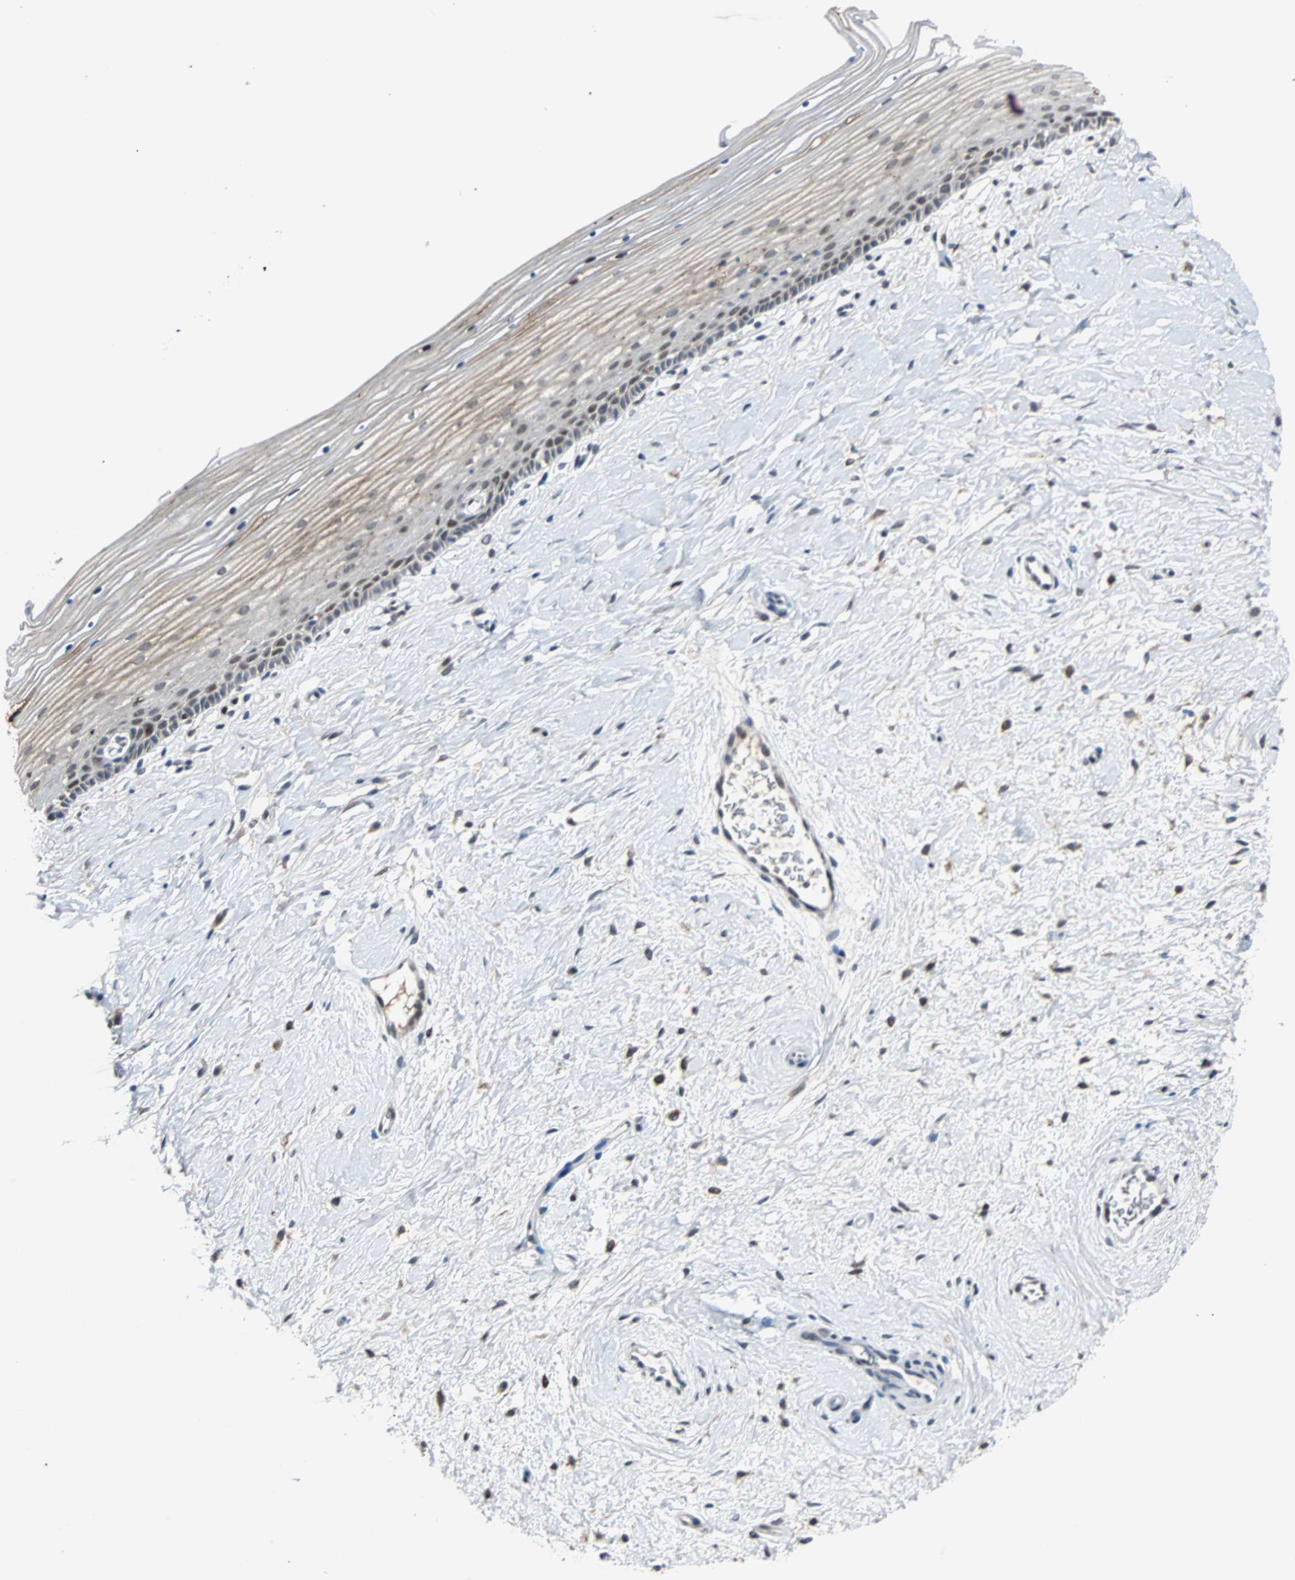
{"staining": {"intensity": "weak", "quantity": "<25%", "location": "cytoplasmic/membranous"}, "tissue": "cervix", "cell_type": "Glandular cells", "image_type": "normal", "snomed": [{"axis": "morphology", "description": "Normal tissue, NOS"}, {"axis": "topography", "description": "Cervix"}], "caption": "An immunohistochemistry micrograph of benign cervix is shown. There is no staining in glandular cells of cervix. The staining is performed using DAB brown chromogen with nuclei counter-stained in using hematoxylin.", "gene": "HLX", "patient": {"sex": "female", "age": 39}}